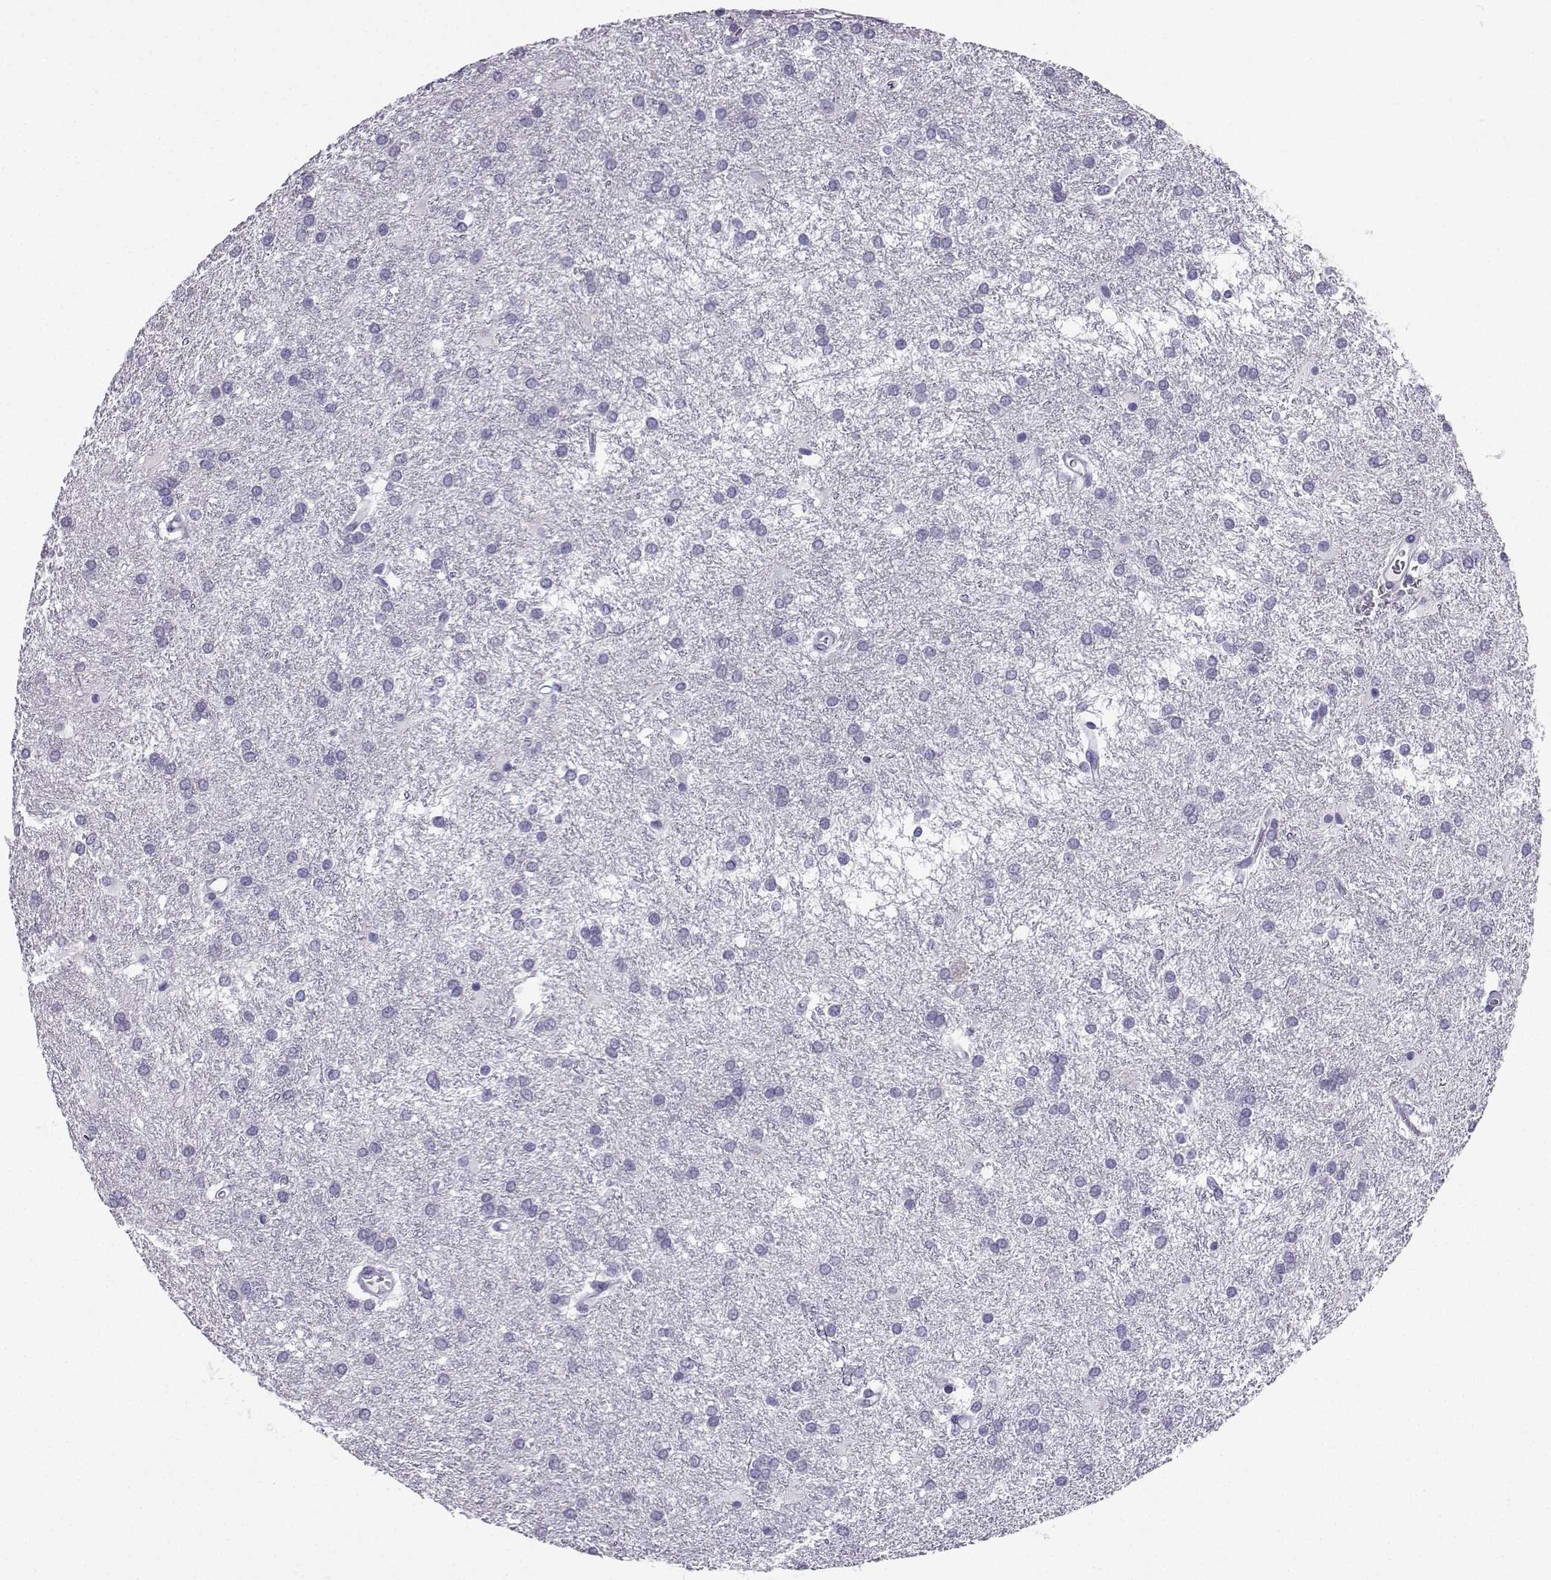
{"staining": {"intensity": "negative", "quantity": "none", "location": "none"}, "tissue": "glioma", "cell_type": "Tumor cells", "image_type": "cancer", "snomed": [{"axis": "morphology", "description": "Glioma, malignant, Low grade"}, {"axis": "topography", "description": "Brain"}], "caption": "Tumor cells show no significant positivity in glioma.", "gene": "FBXO24", "patient": {"sex": "female", "age": 32}}